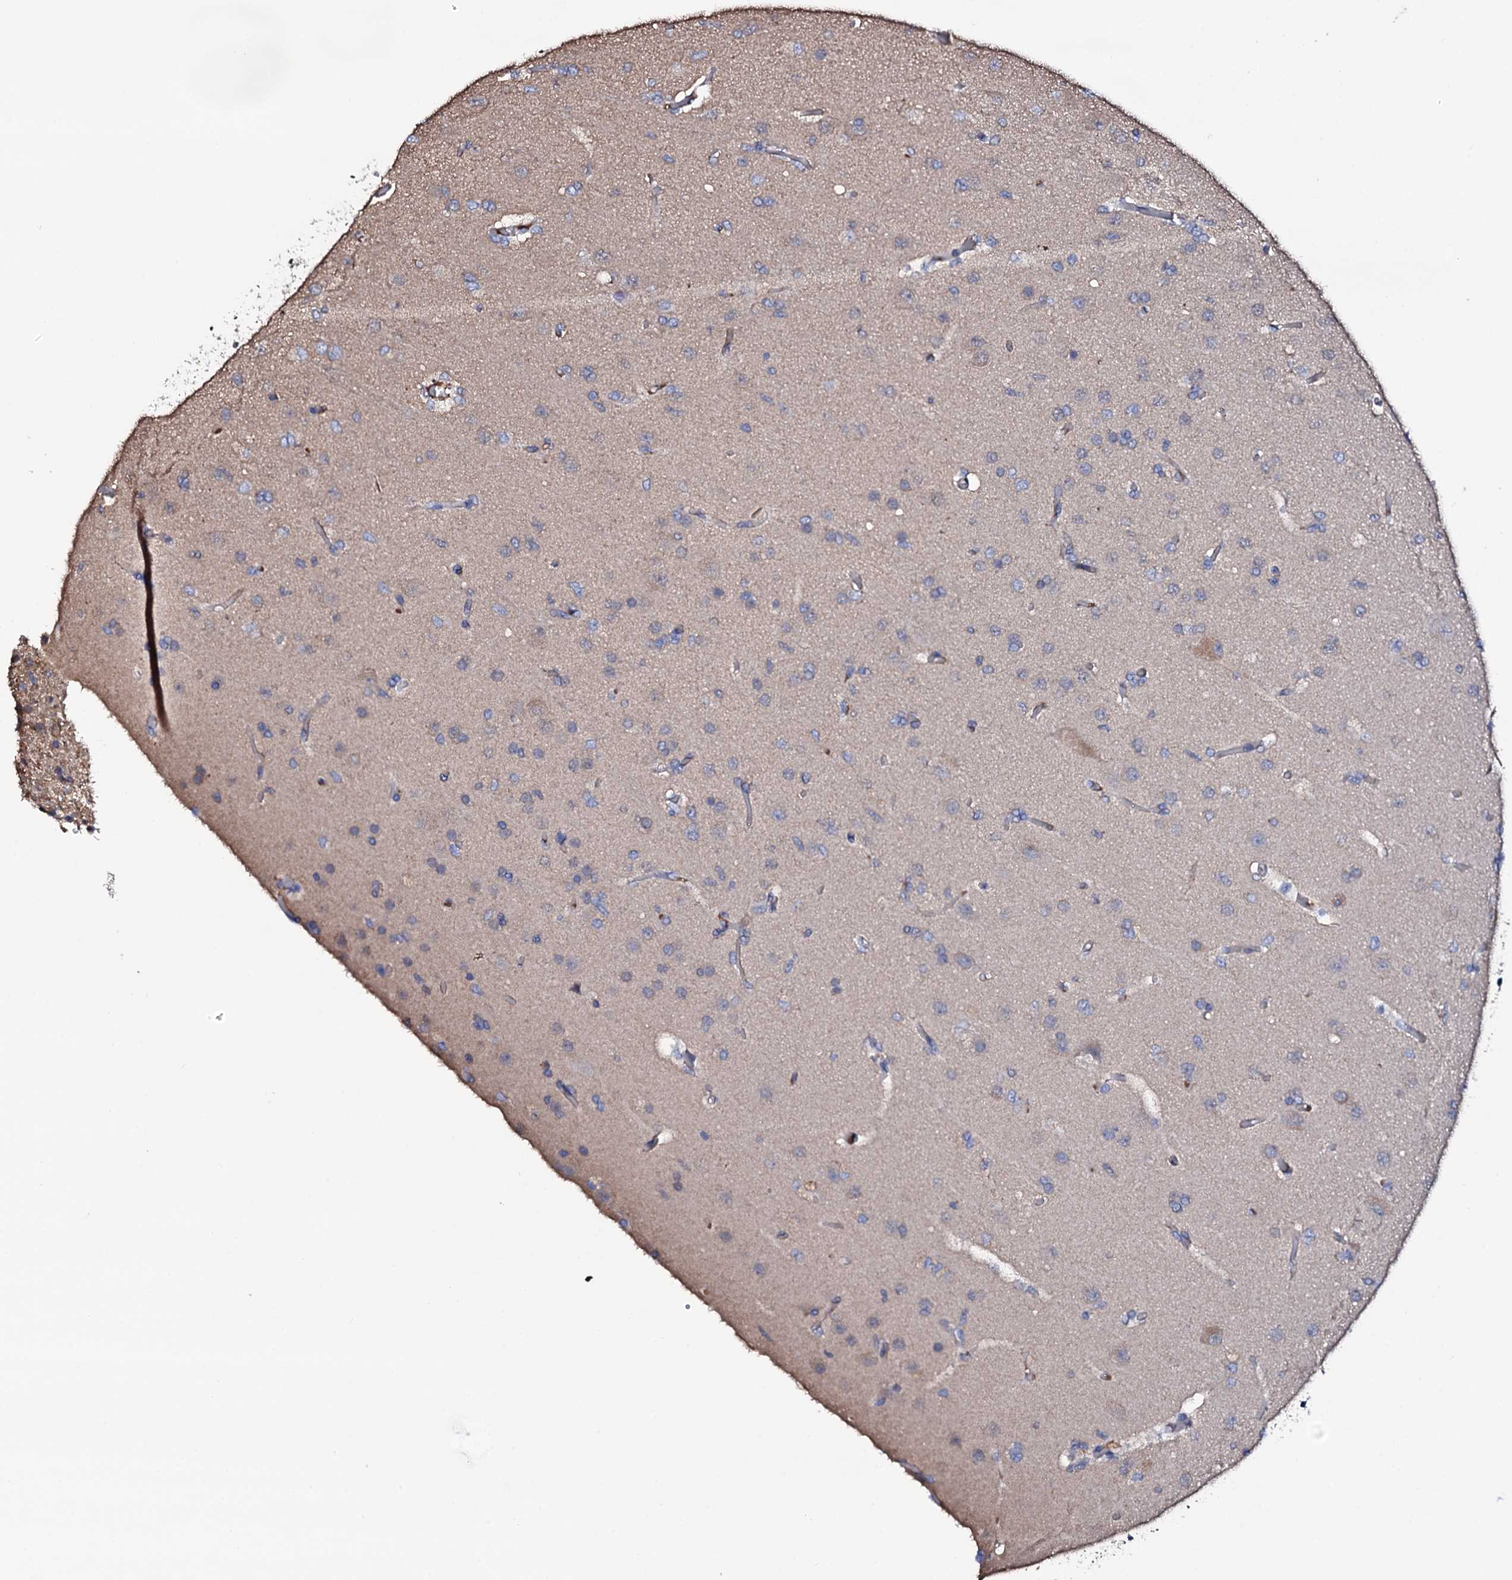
{"staining": {"intensity": "negative", "quantity": "none", "location": "none"}, "tissue": "glioma", "cell_type": "Tumor cells", "image_type": "cancer", "snomed": [{"axis": "morphology", "description": "Glioma, malignant, High grade"}, {"axis": "topography", "description": "Brain"}], "caption": "The photomicrograph demonstrates no staining of tumor cells in malignant glioma (high-grade).", "gene": "TCAF2", "patient": {"sex": "female", "age": 74}}